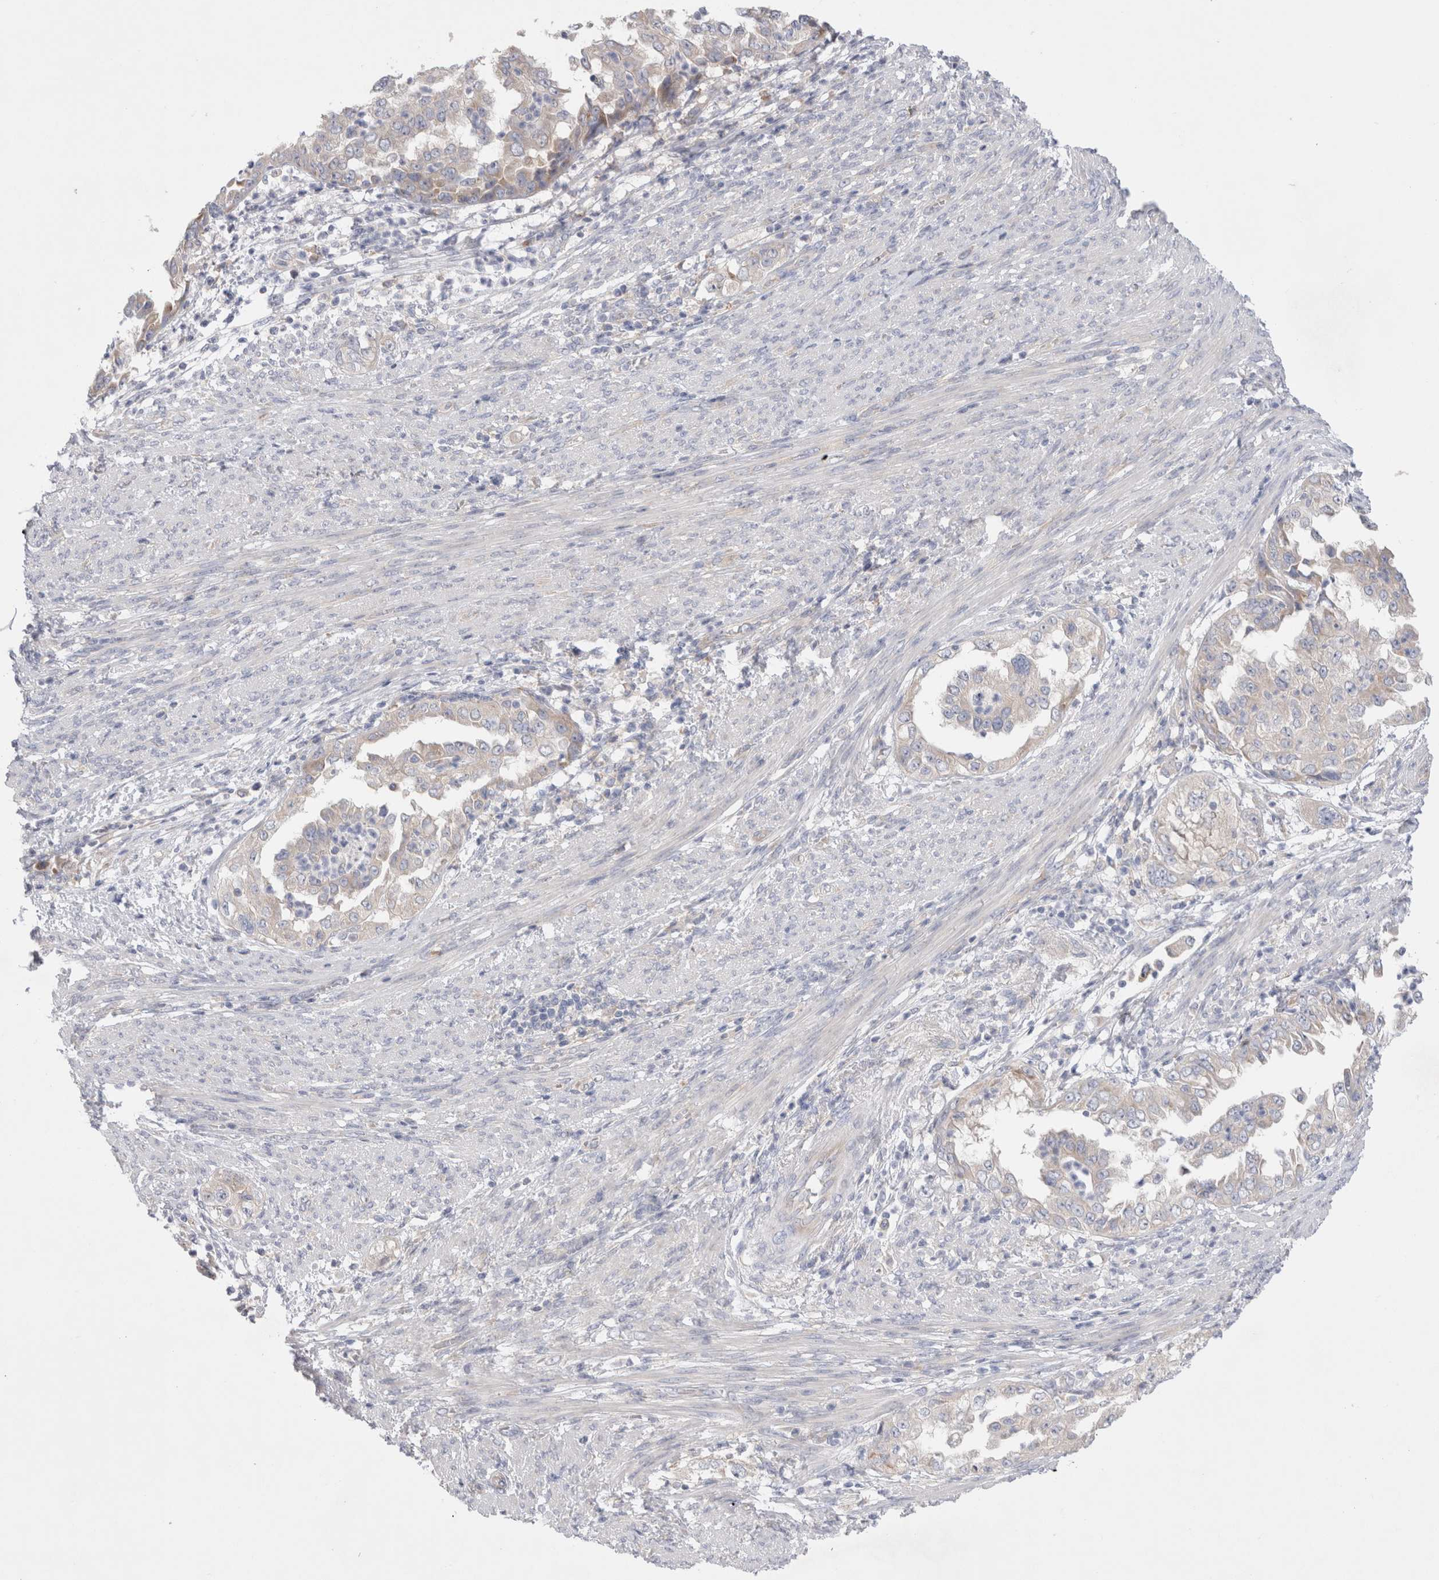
{"staining": {"intensity": "weak", "quantity": "<25%", "location": "cytoplasmic/membranous"}, "tissue": "endometrial cancer", "cell_type": "Tumor cells", "image_type": "cancer", "snomed": [{"axis": "morphology", "description": "Adenocarcinoma, NOS"}, {"axis": "topography", "description": "Endometrium"}], "caption": "This is an IHC image of human adenocarcinoma (endometrial). There is no expression in tumor cells.", "gene": "RBM12B", "patient": {"sex": "female", "age": 85}}